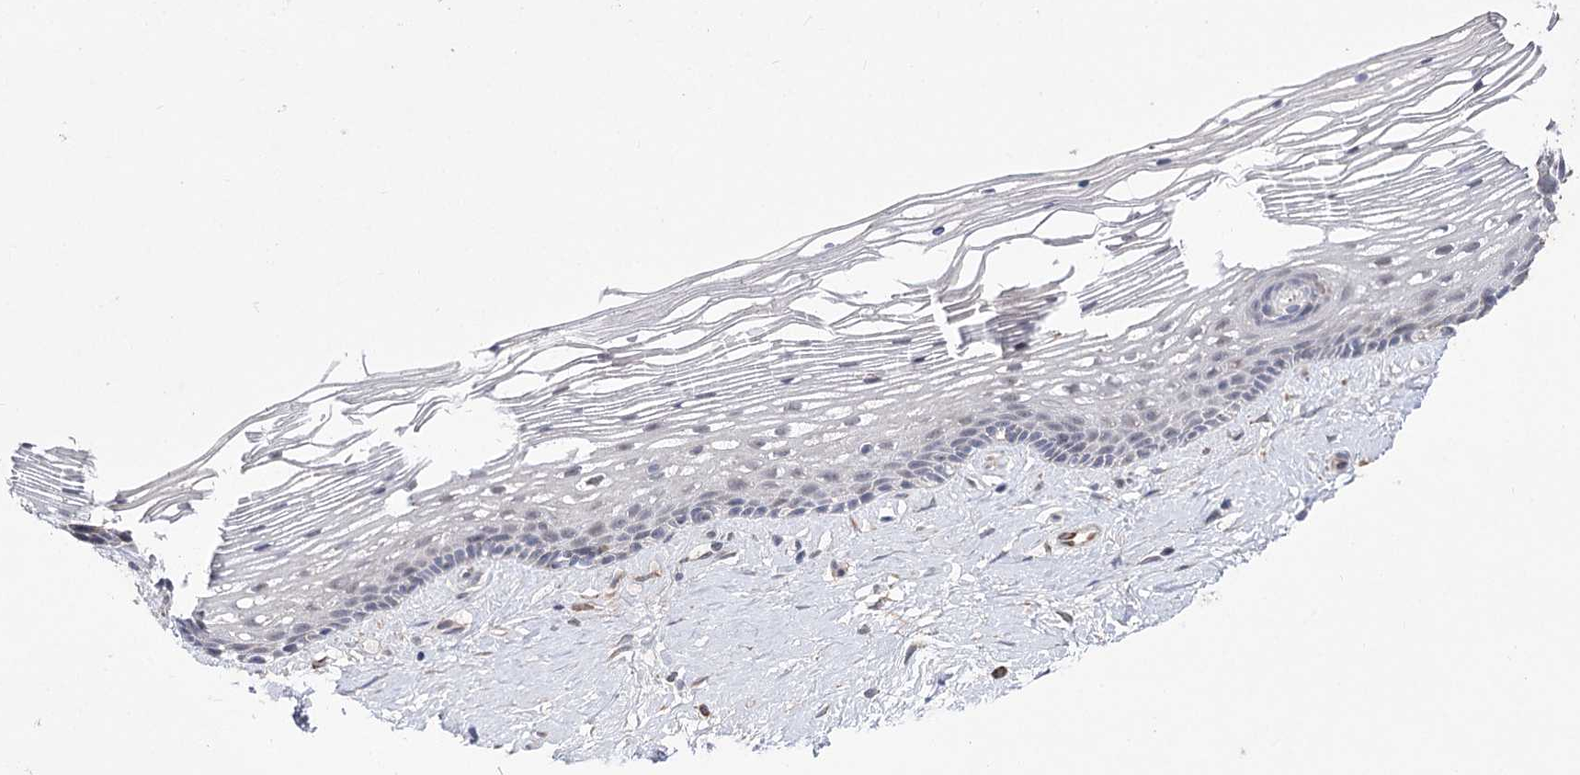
{"staining": {"intensity": "weak", "quantity": "<25%", "location": "cytoplasmic/membranous"}, "tissue": "vagina", "cell_type": "Squamous epithelial cells", "image_type": "normal", "snomed": [{"axis": "morphology", "description": "Normal tissue, NOS"}, {"axis": "topography", "description": "Vagina"}], "caption": "Squamous epithelial cells are negative for brown protein staining in benign vagina. (DAB (3,3'-diaminobenzidine) immunohistochemistry (IHC) with hematoxylin counter stain).", "gene": "ECHDC3", "patient": {"sex": "female", "age": 46}}